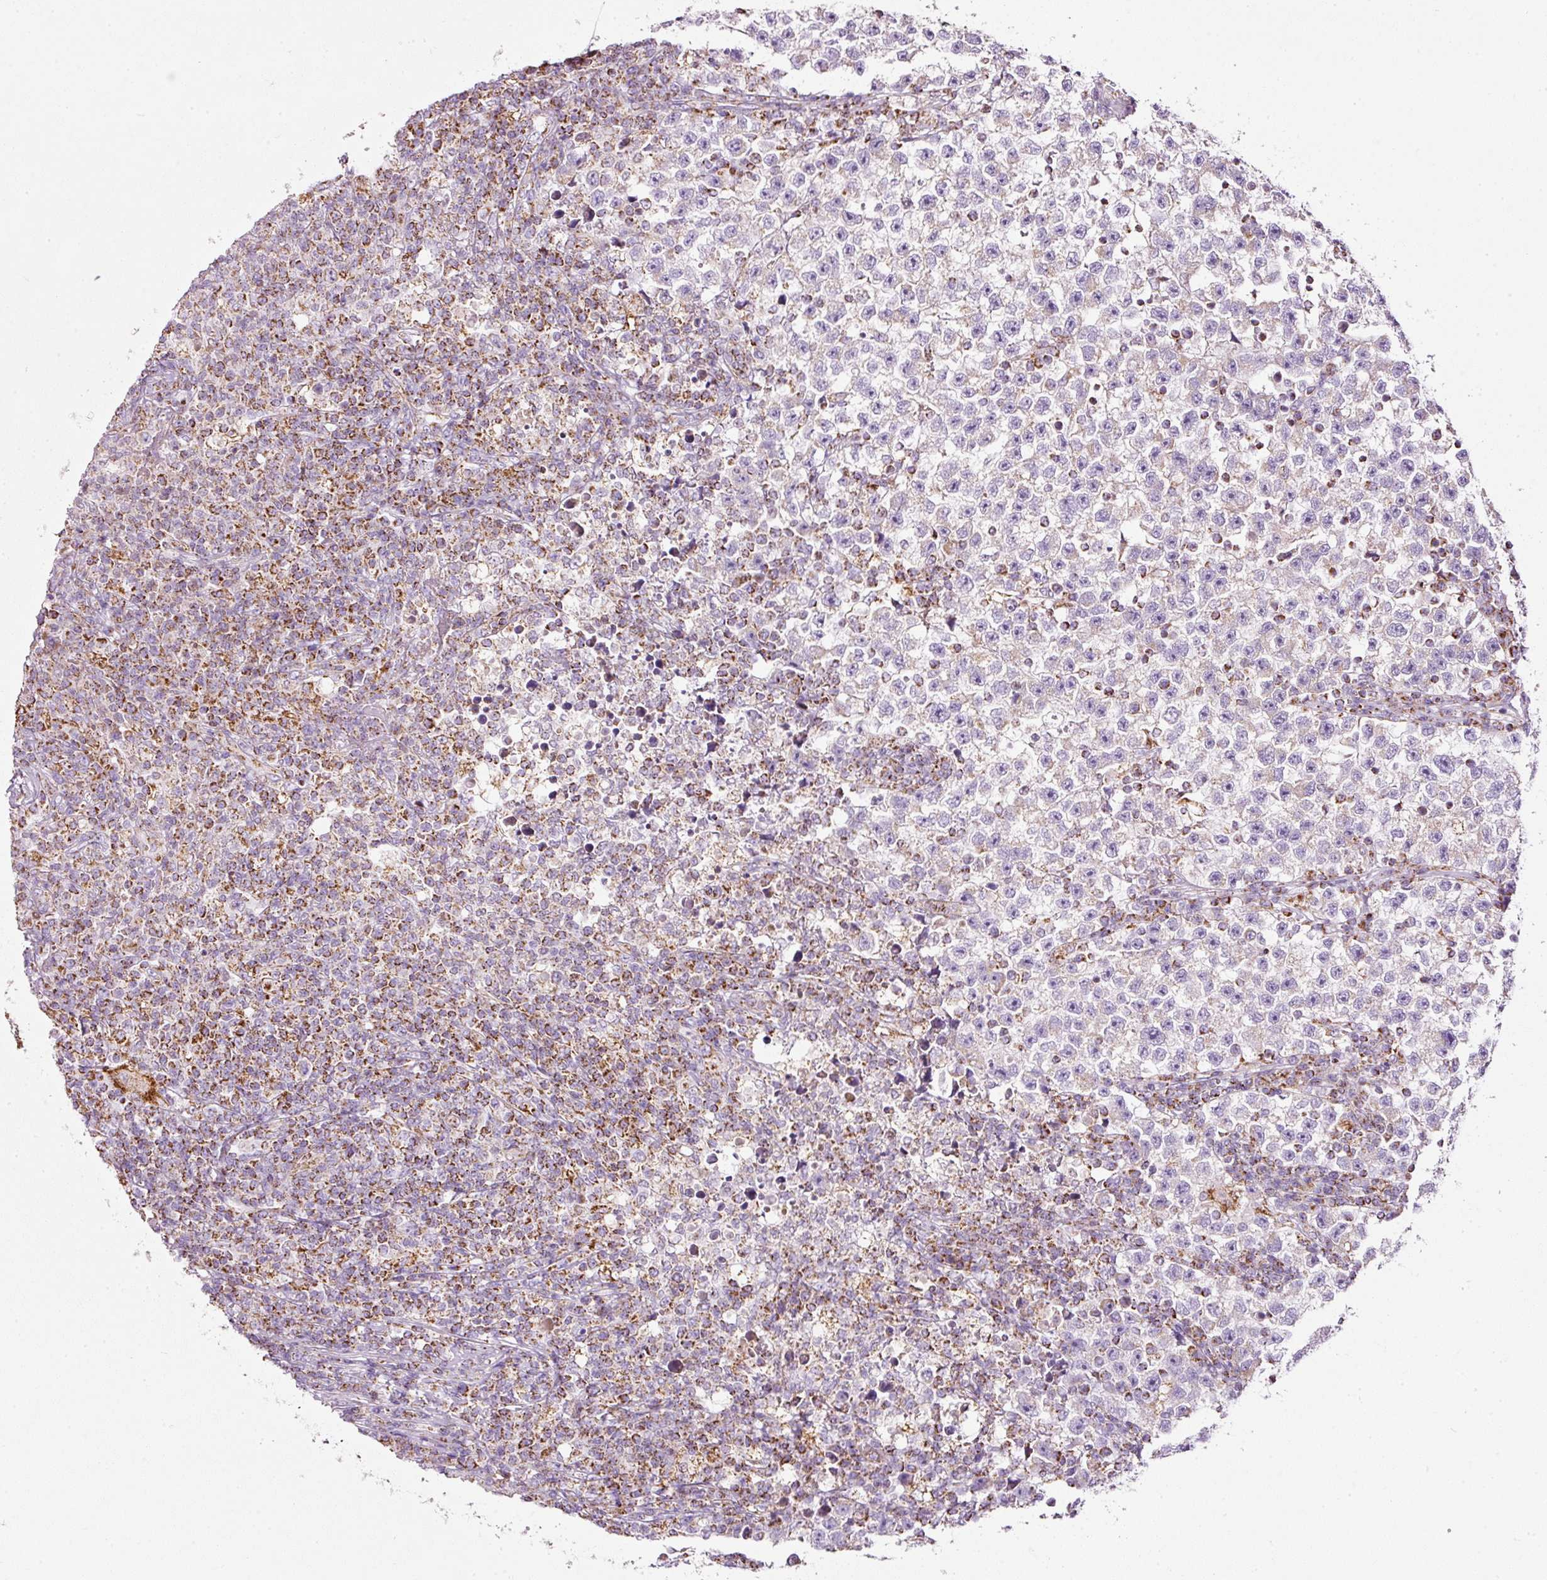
{"staining": {"intensity": "negative", "quantity": "none", "location": "none"}, "tissue": "testis cancer", "cell_type": "Tumor cells", "image_type": "cancer", "snomed": [{"axis": "morphology", "description": "Seminoma, NOS"}, {"axis": "topography", "description": "Testis"}], "caption": "A histopathology image of human testis seminoma is negative for staining in tumor cells.", "gene": "SDHA", "patient": {"sex": "male", "age": 22}}